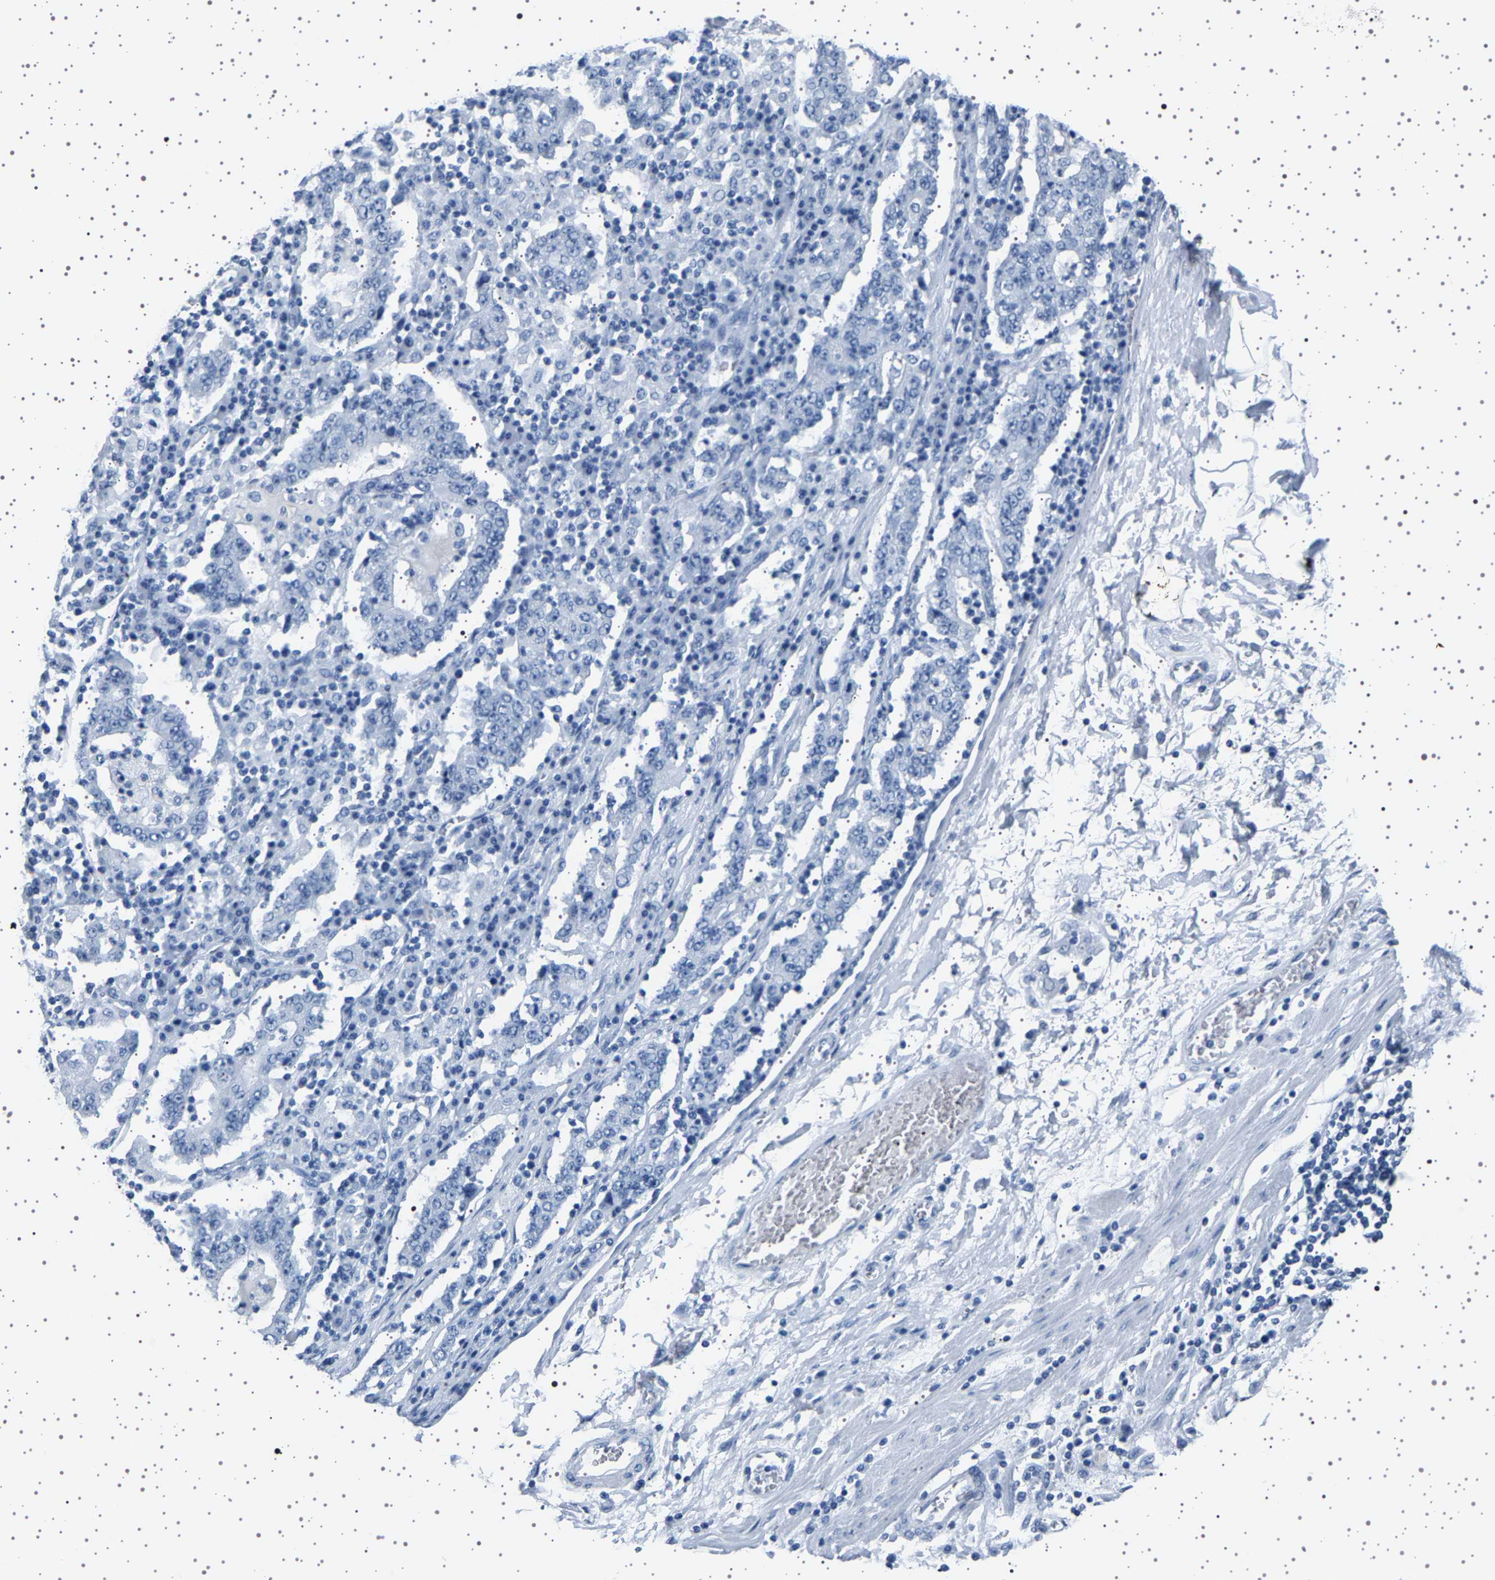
{"staining": {"intensity": "negative", "quantity": "none", "location": "none"}, "tissue": "stomach cancer", "cell_type": "Tumor cells", "image_type": "cancer", "snomed": [{"axis": "morphology", "description": "Normal tissue, NOS"}, {"axis": "morphology", "description": "Adenocarcinoma, NOS"}, {"axis": "topography", "description": "Stomach, upper"}, {"axis": "topography", "description": "Stomach"}], "caption": "Micrograph shows no significant protein expression in tumor cells of stomach adenocarcinoma.", "gene": "TFF3", "patient": {"sex": "male", "age": 59}}